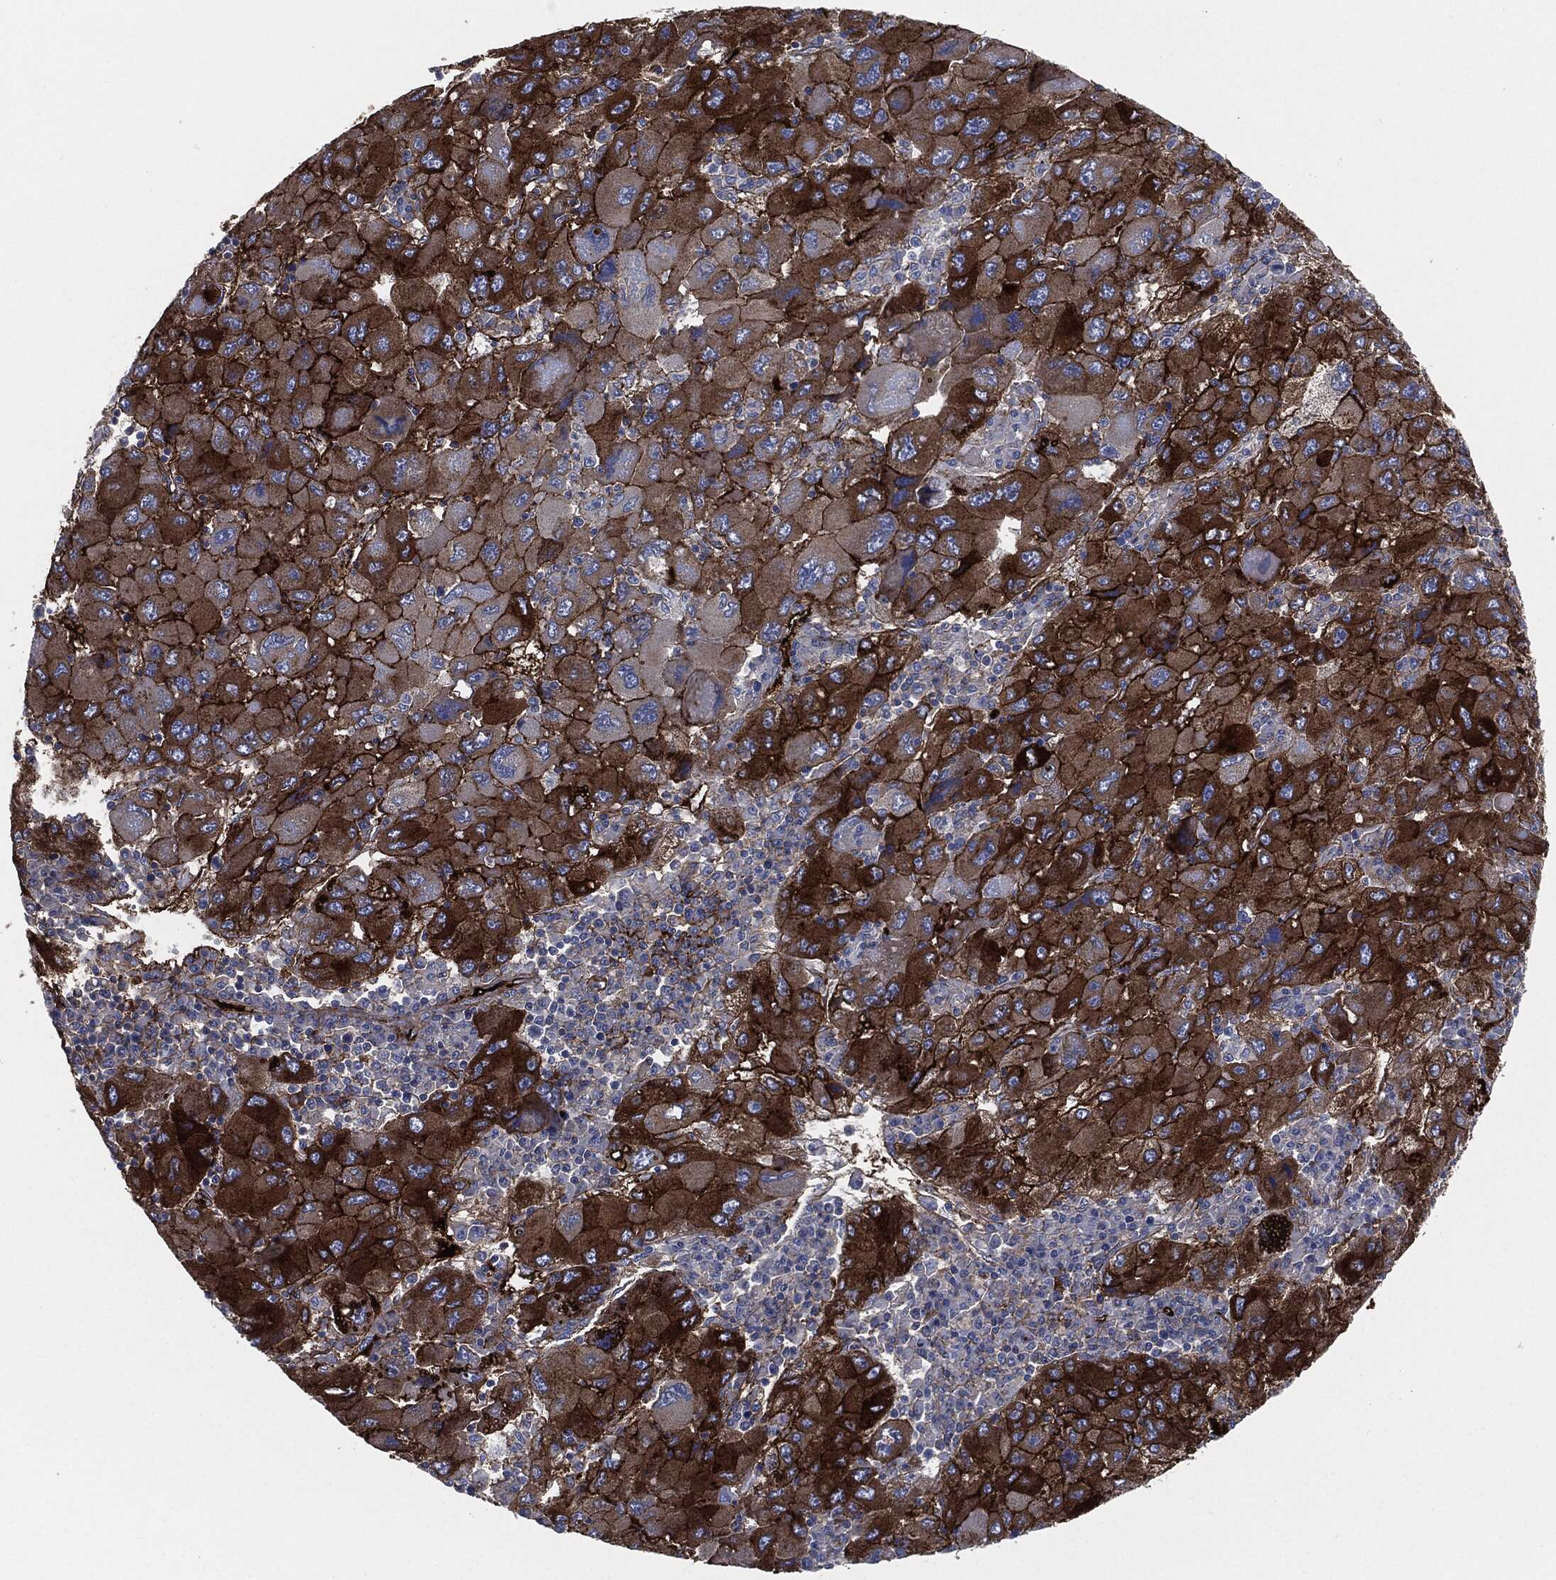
{"staining": {"intensity": "strong", "quantity": "25%-75%", "location": "cytoplasmic/membranous"}, "tissue": "liver cancer", "cell_type": "Tumor cells", "image_type": "cancer", "snomed": [{"axis": "morphology", "description": "Carcinoma, Hepatocellular, NOS"}, {"axis": "topography", "description": "Liver"}], "caption": "There is high levels of strong cytoplasmic/membranous expression in tumor cells of liver hepatocellular carcinoma, as demonstrated by immunohistochemical staining (brown color).", "gene": "APOB", "patient": {"sex": "male", "age": 75}}